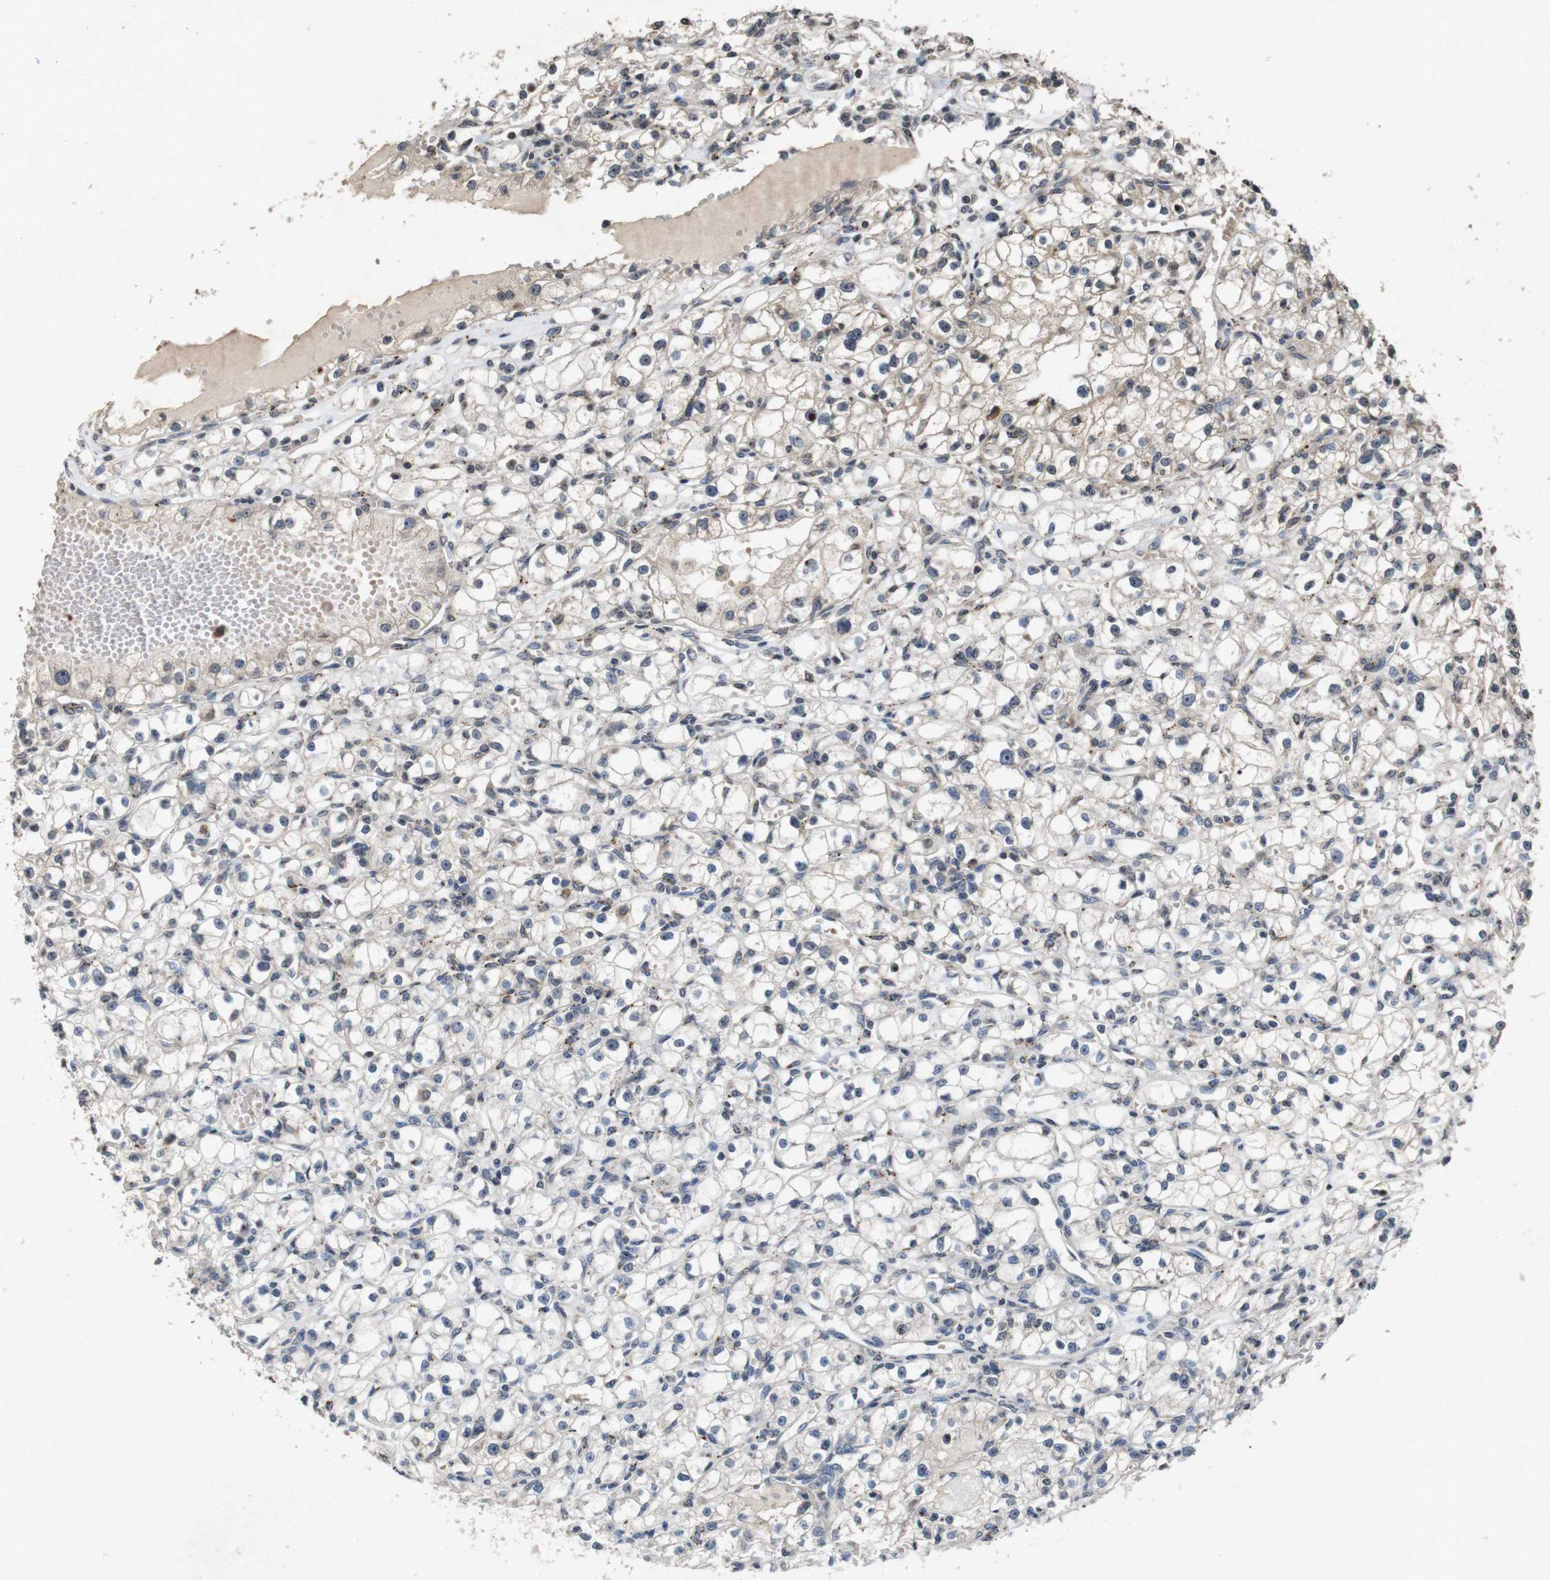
{"staining": {"intensity": "negative", "quantity": "none", "location": "none"}, "tissue": "renal cancer", "cell_type": "Tumor cells", "image_type": "cancer", "snomed": [{"axis": "morphology", "description": "Adenocarcinoma, NOS"}, {"axis": "topography", "description": "Kidney"}], "caption": "Immunohistochemistry photomicrograph of neoplastic tissue: human renal cancer (adenocarcinoma) stained with DAB shows no significant protein staining in tumor cells.", "gene": "SORL1", "patient": {"sex": "male", "age": 56}}